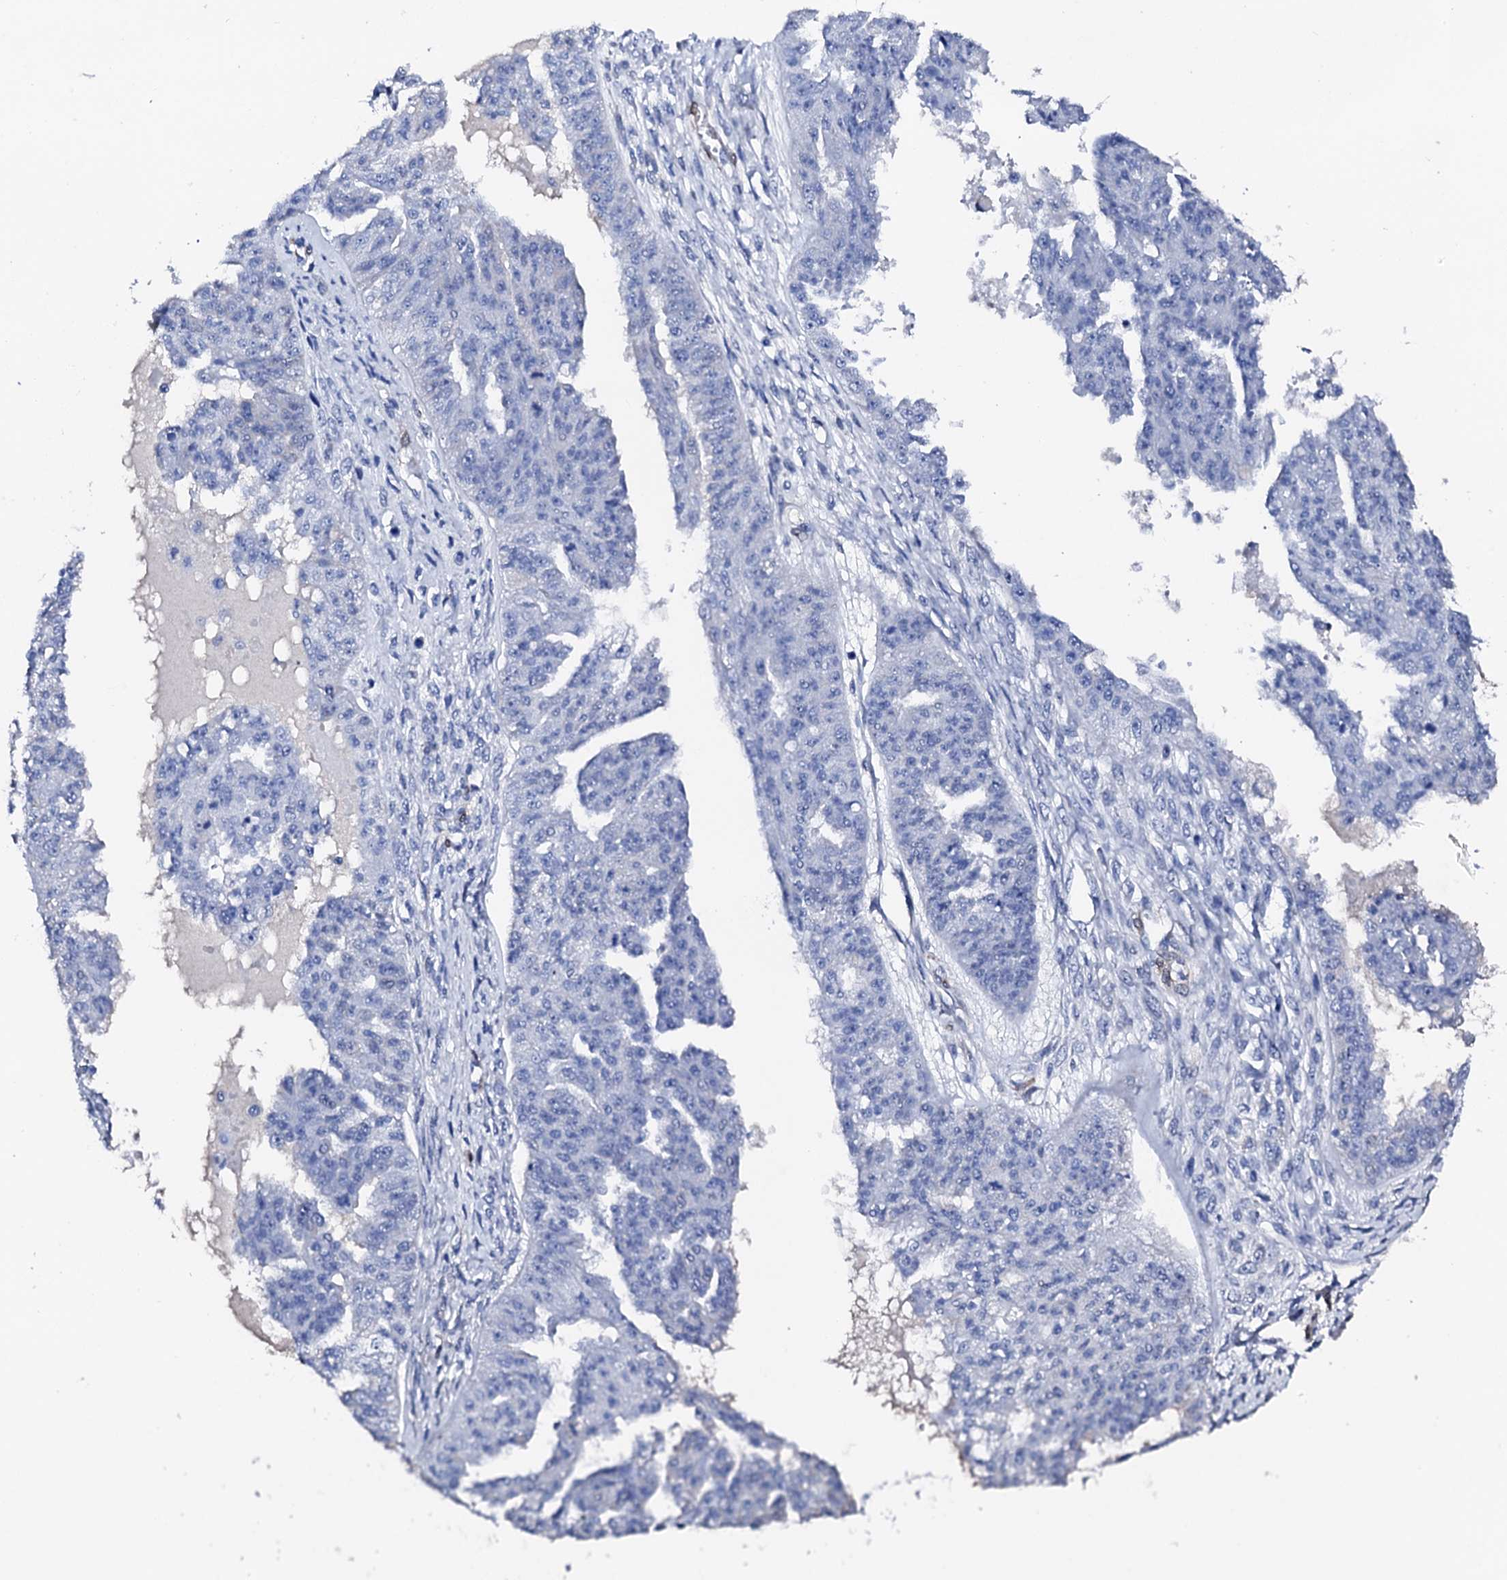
{"staining": {"intensity": "negative", "quantity": "none", "location": "none"}, "tissue": "ovarian cancer", "cell_type": "Tumor cells", "image_type": "cancer", "snomed": [{"axis": "morphology", "description": "Cystadenocarcinoma, serous, NOS"}, {"axis": "topography", "description": "Ovary"}], "caption": "Immunohistochemical staining of human ovarian cancer shows no significant staining in tumor cells.", "gene": "NRIP2", "patient": {"sex": "female", "age": 58}}